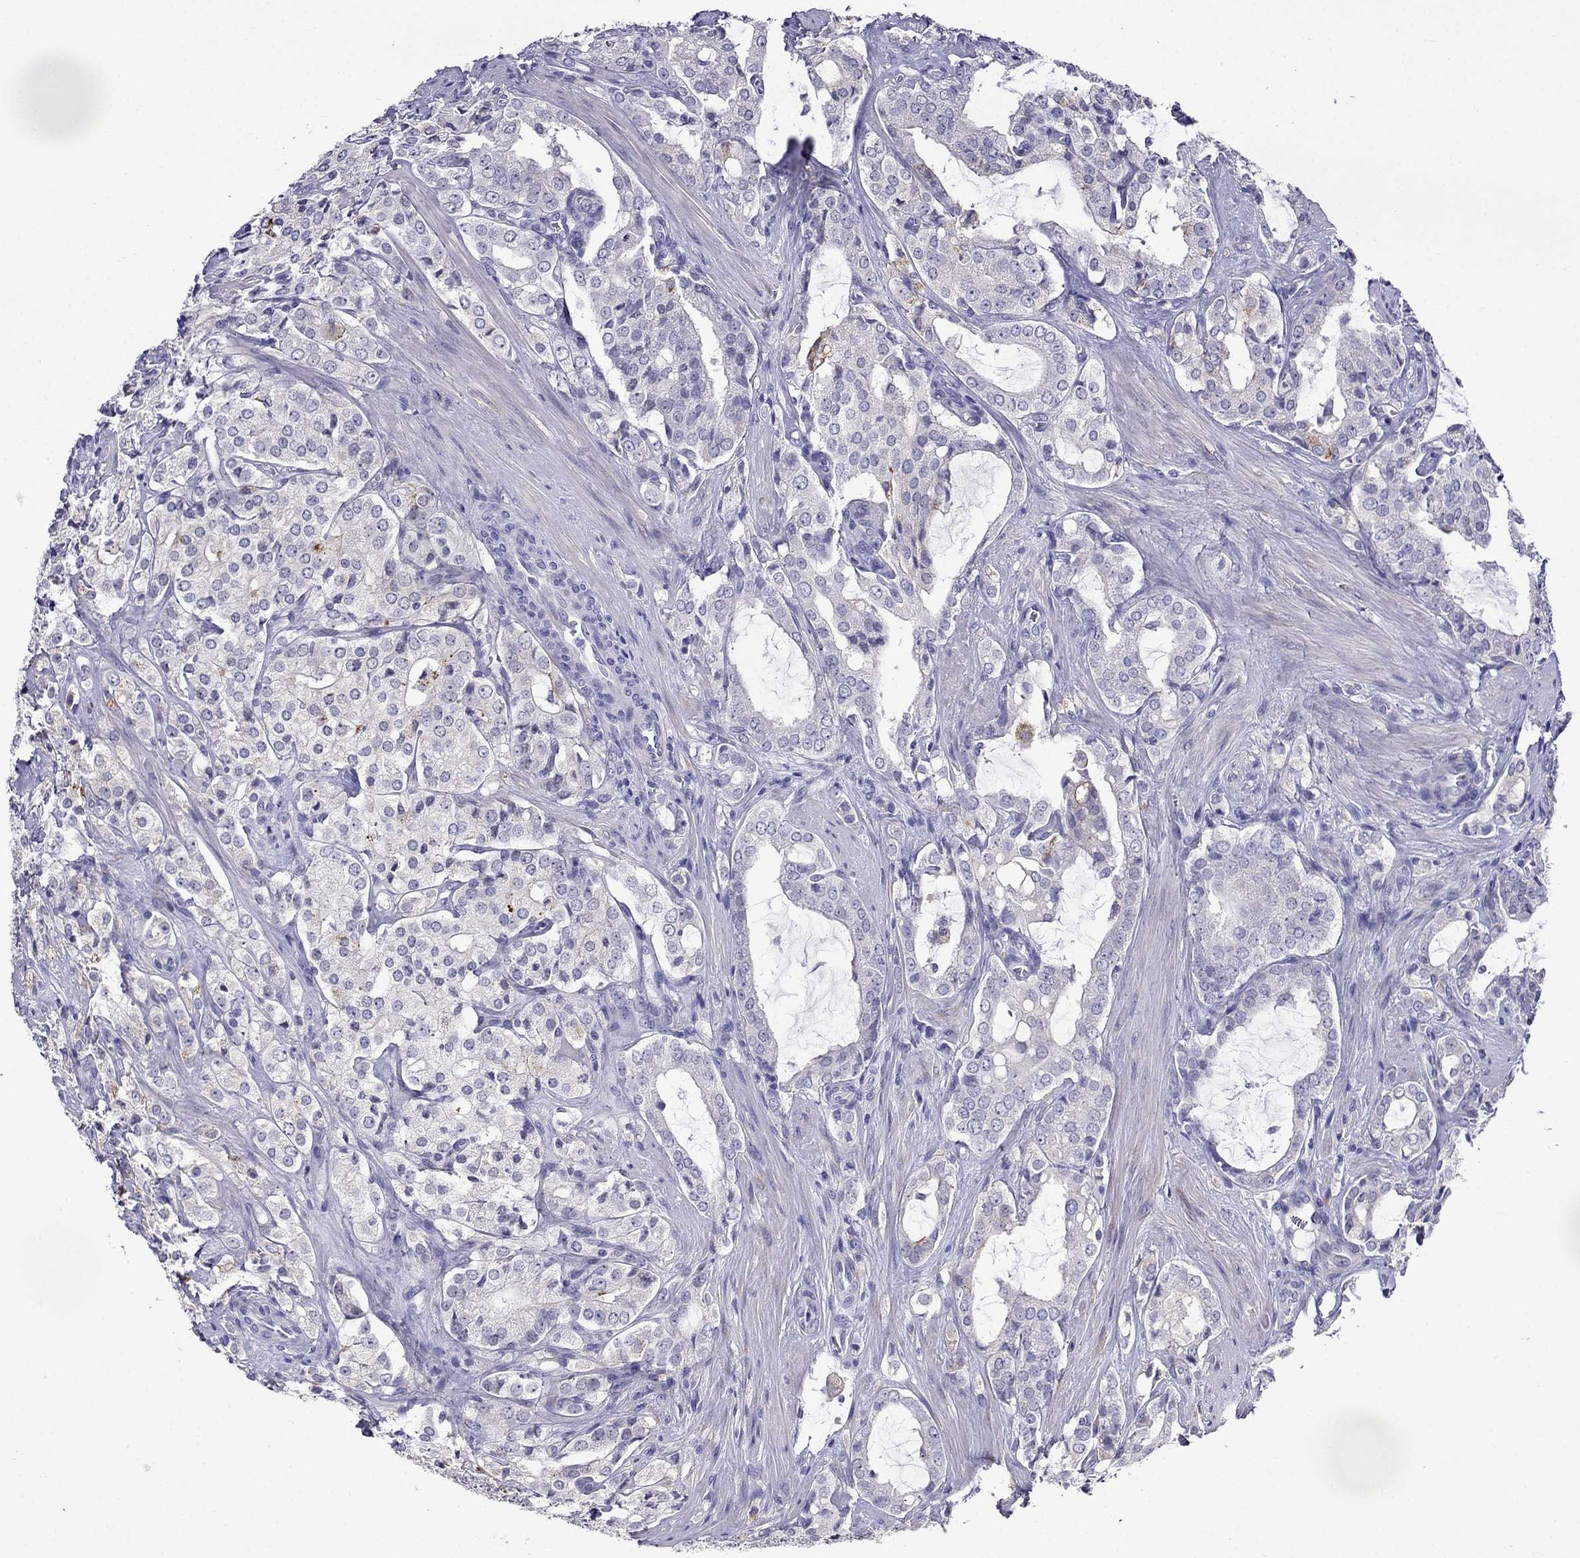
{"staining": {"intensity": "negative", "quantity": "none", "location": "none"}, "tissue": "prostate cancer", "cell_type": "Tumor cells", "image_type": "cancer", "snomed": [{"axis": "morphology", "description": "Adenocarcinoma, NOS"}, {"axis": "topography", "description": "Prostate"}], "caption": "Immunohistochemistry (IHC) histopathology image of neoplastic tissue: prostate adenocarcinoma stained with DAB demonstrates no significant protein staining in tumor cells. (Stains: DAB (3,3'-diaminobenzidine) immunohistochemistry (IHC) with hematoxylin counter stain, Microscopy: brightfield microscopy at high magnification).", "gene": "MGP", "patient": {"sex": "male", "age": 66}}